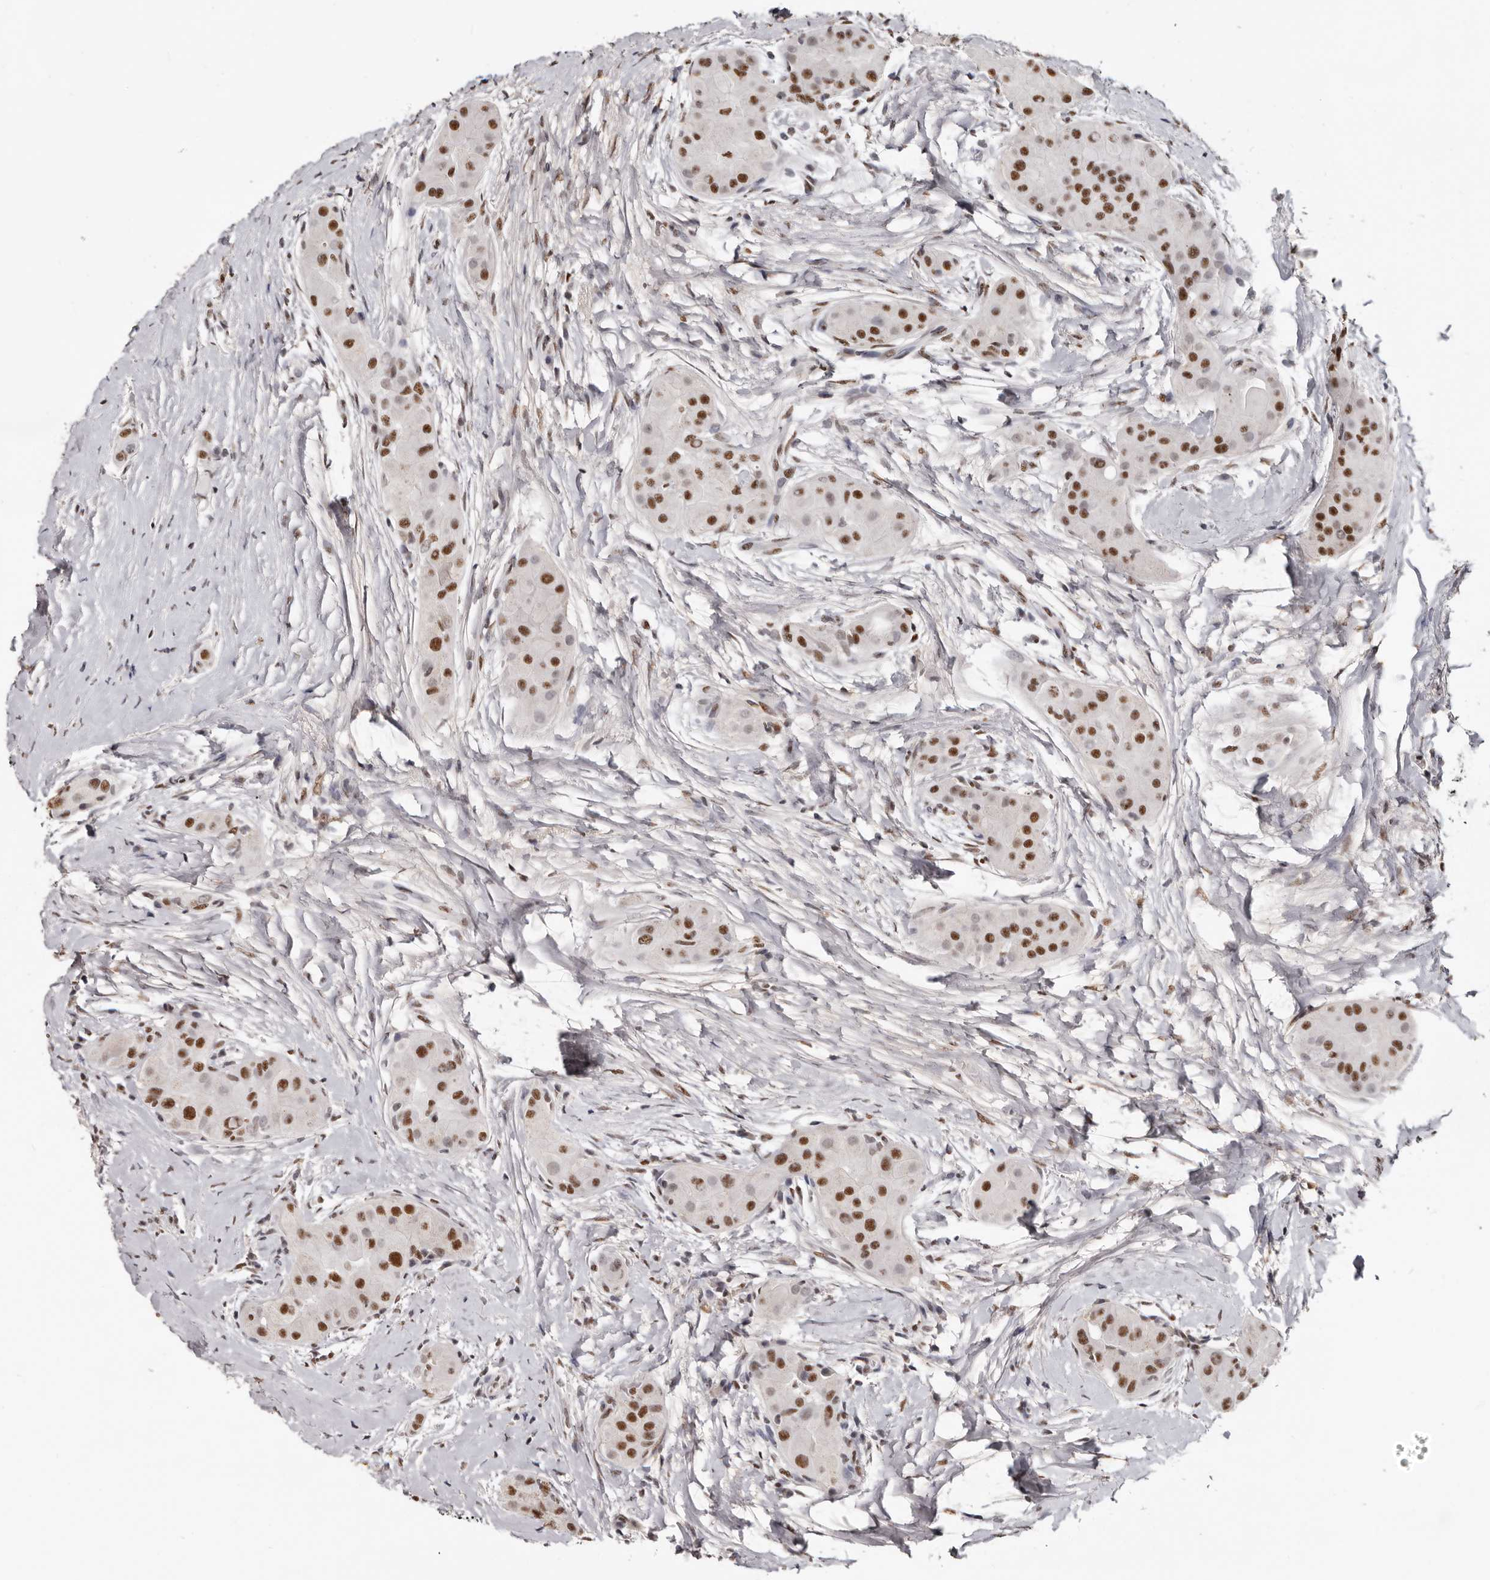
{"staining": {"intensity": "moderate", "quantity": ">75%", "location": "nuclear"}, "tissue": "thyroid cancer", "cell_type": "Tumor cells", "image_type": "cancer", "snomed": [{"axis": "morphology", "description": "Papillary adenocarcinoma, NOS"}, {"axis": "topography", "description": "Thyroid gland"}], "caption": "There is medium levels of moderate nuclear positivity in tumor cells of papillary adenocarcinoma (thyroid), as demonstrated by immunohistochemical staining (brown color).", "gene": "SCAF4", "patient": {"sex": "male", "age": 33}}